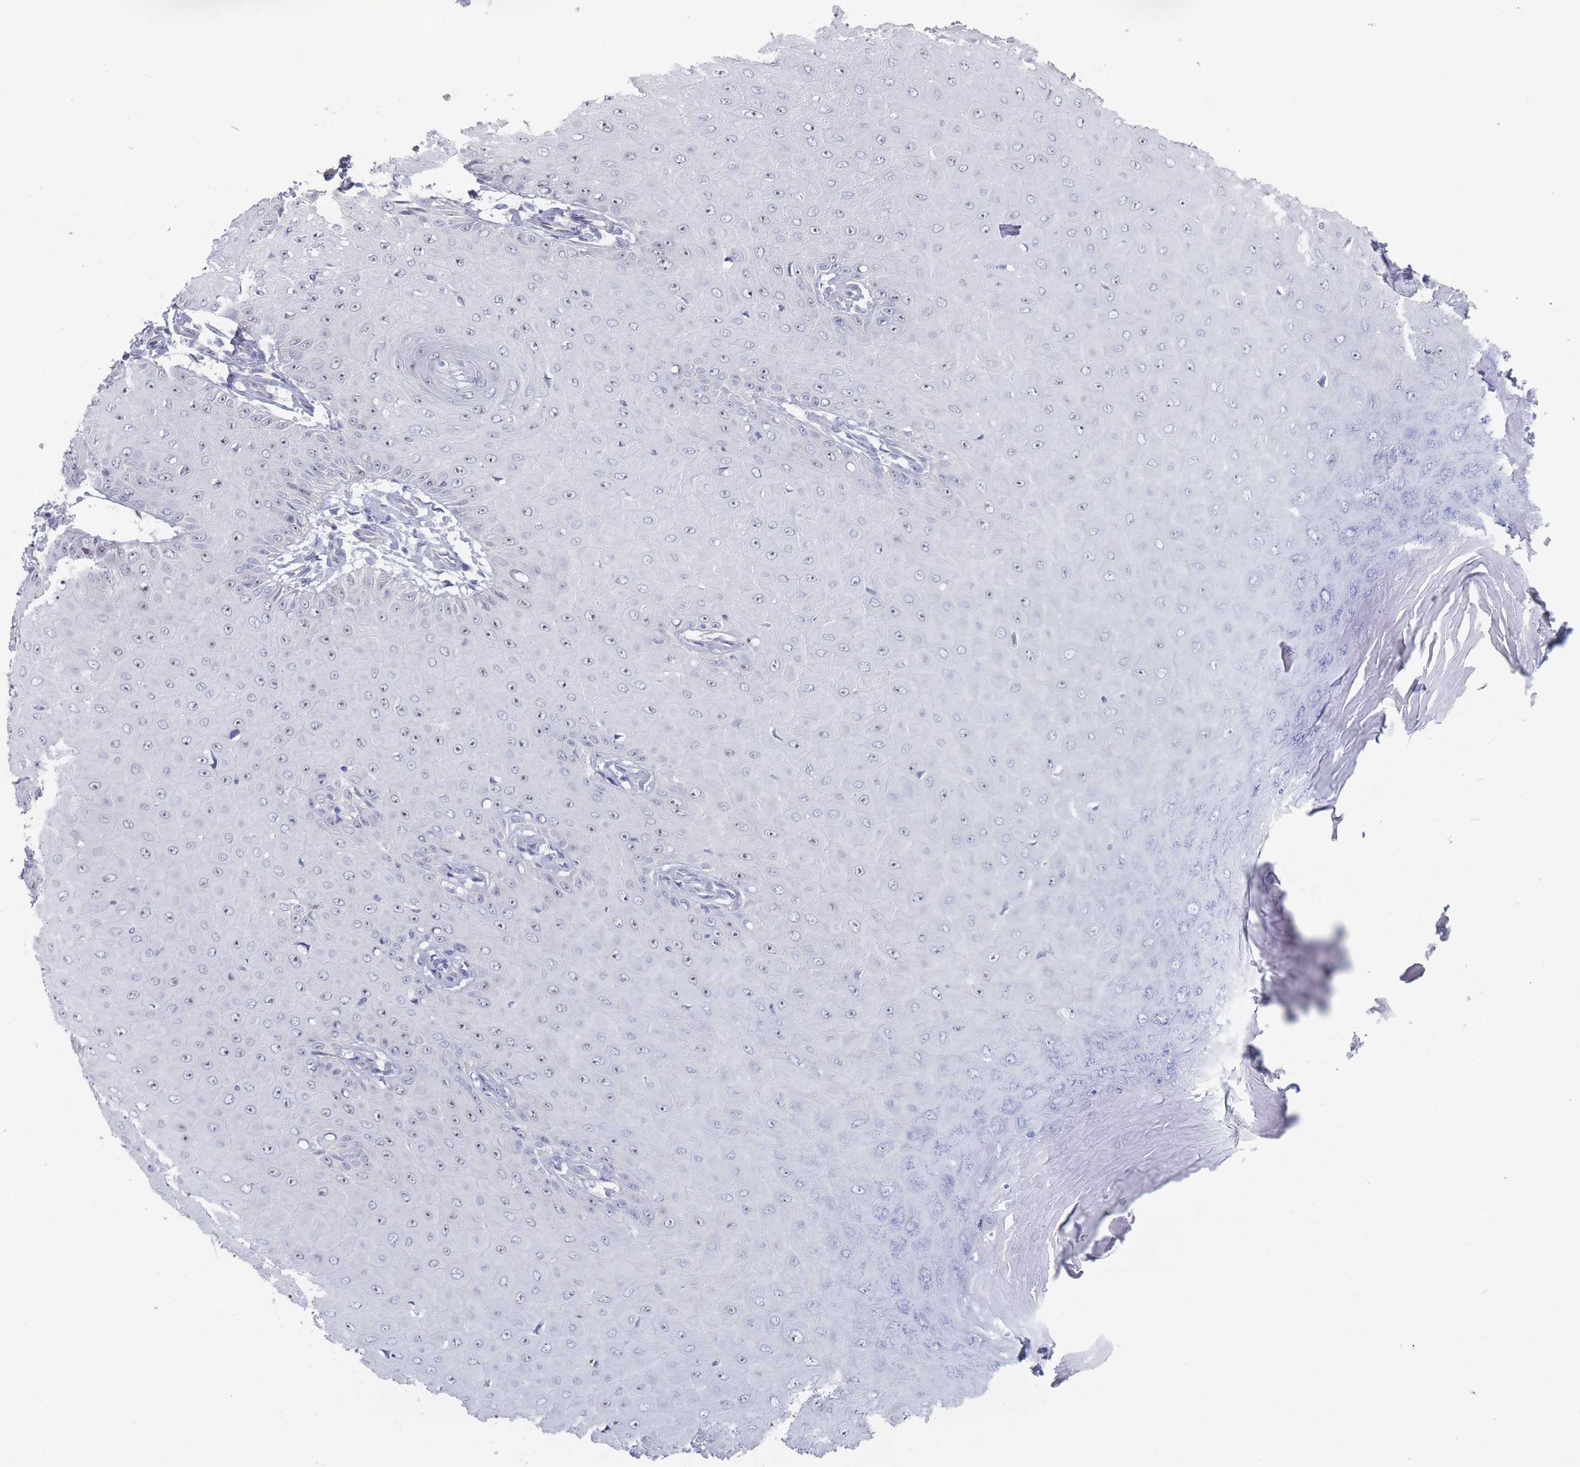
{"staining": {"intensity": "negative", "quantity": "none", "location": "none"}, "tissue": "skin cancer", "cell_type": "Tumor cells", "image_type": "cancer", "snomed": [{"axis": "morphology", "description": "Squamous cell carcinoma, NOS"}, {"axis": "topography", "description": "Skin"}], "caption": "This micrograph is of skin cancer stained with immunohistochemistry to label a protein in brown with the nuclei are counter-stained blue. There is no expression in tumor cells. (DAB (3,3'-diaminobenzidine) immunohistochemistry visualized using brightfield microscopy, high magnification).", "gene": "RNF8", "patient": {"sex": "male", "age": 70}}